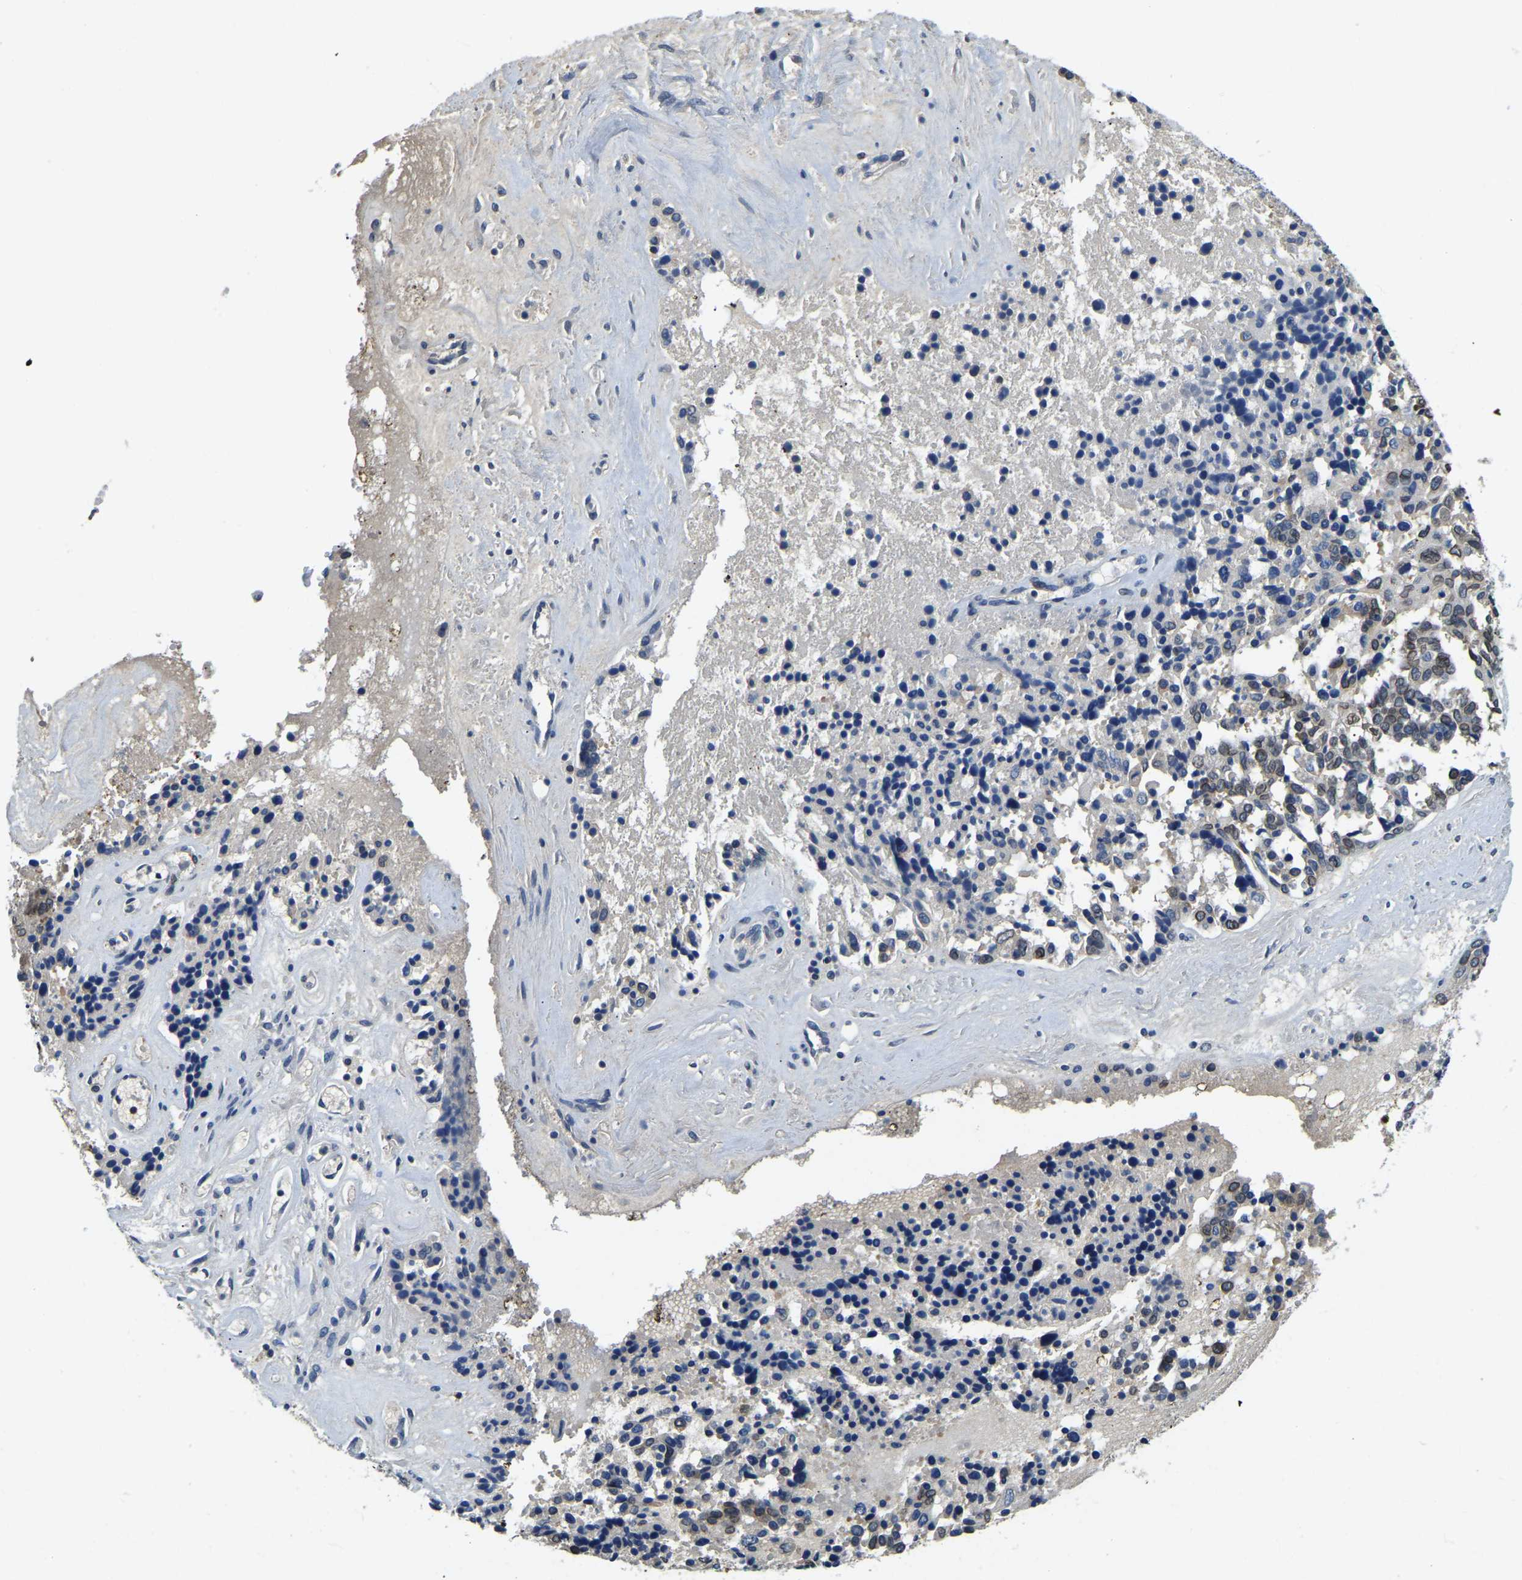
{"staining": {"intensity": "moderate", "quantity": ">75%", "location": "cytoplasmic/membranous,nuclear"}, "tissue": "ovarian cancer", "cell_type": "Tumor cells", "image_type": "cancer", "snomed": [{"axis": "morphology", "description": "Cystadenocarcinoma, serous, NOS"}, {"axis": "topography", "description": "Ovary"}], "caption": "Immunohistochemistry (IHC) of human serous cystadenocarcinoma (ovarian) exhibits medium levels of moderate cytoplasmic/membranous and nuclear positivity in about >75% of tumor cells. The staining is performed using DAB (3,3'-diaminobenzidine) brown chromogen to label protein expression. The nuclei are counter-stained blue using hematoxylin.", "gene": "RANBP2", "patient": {"sex": "female", "age": 44}}